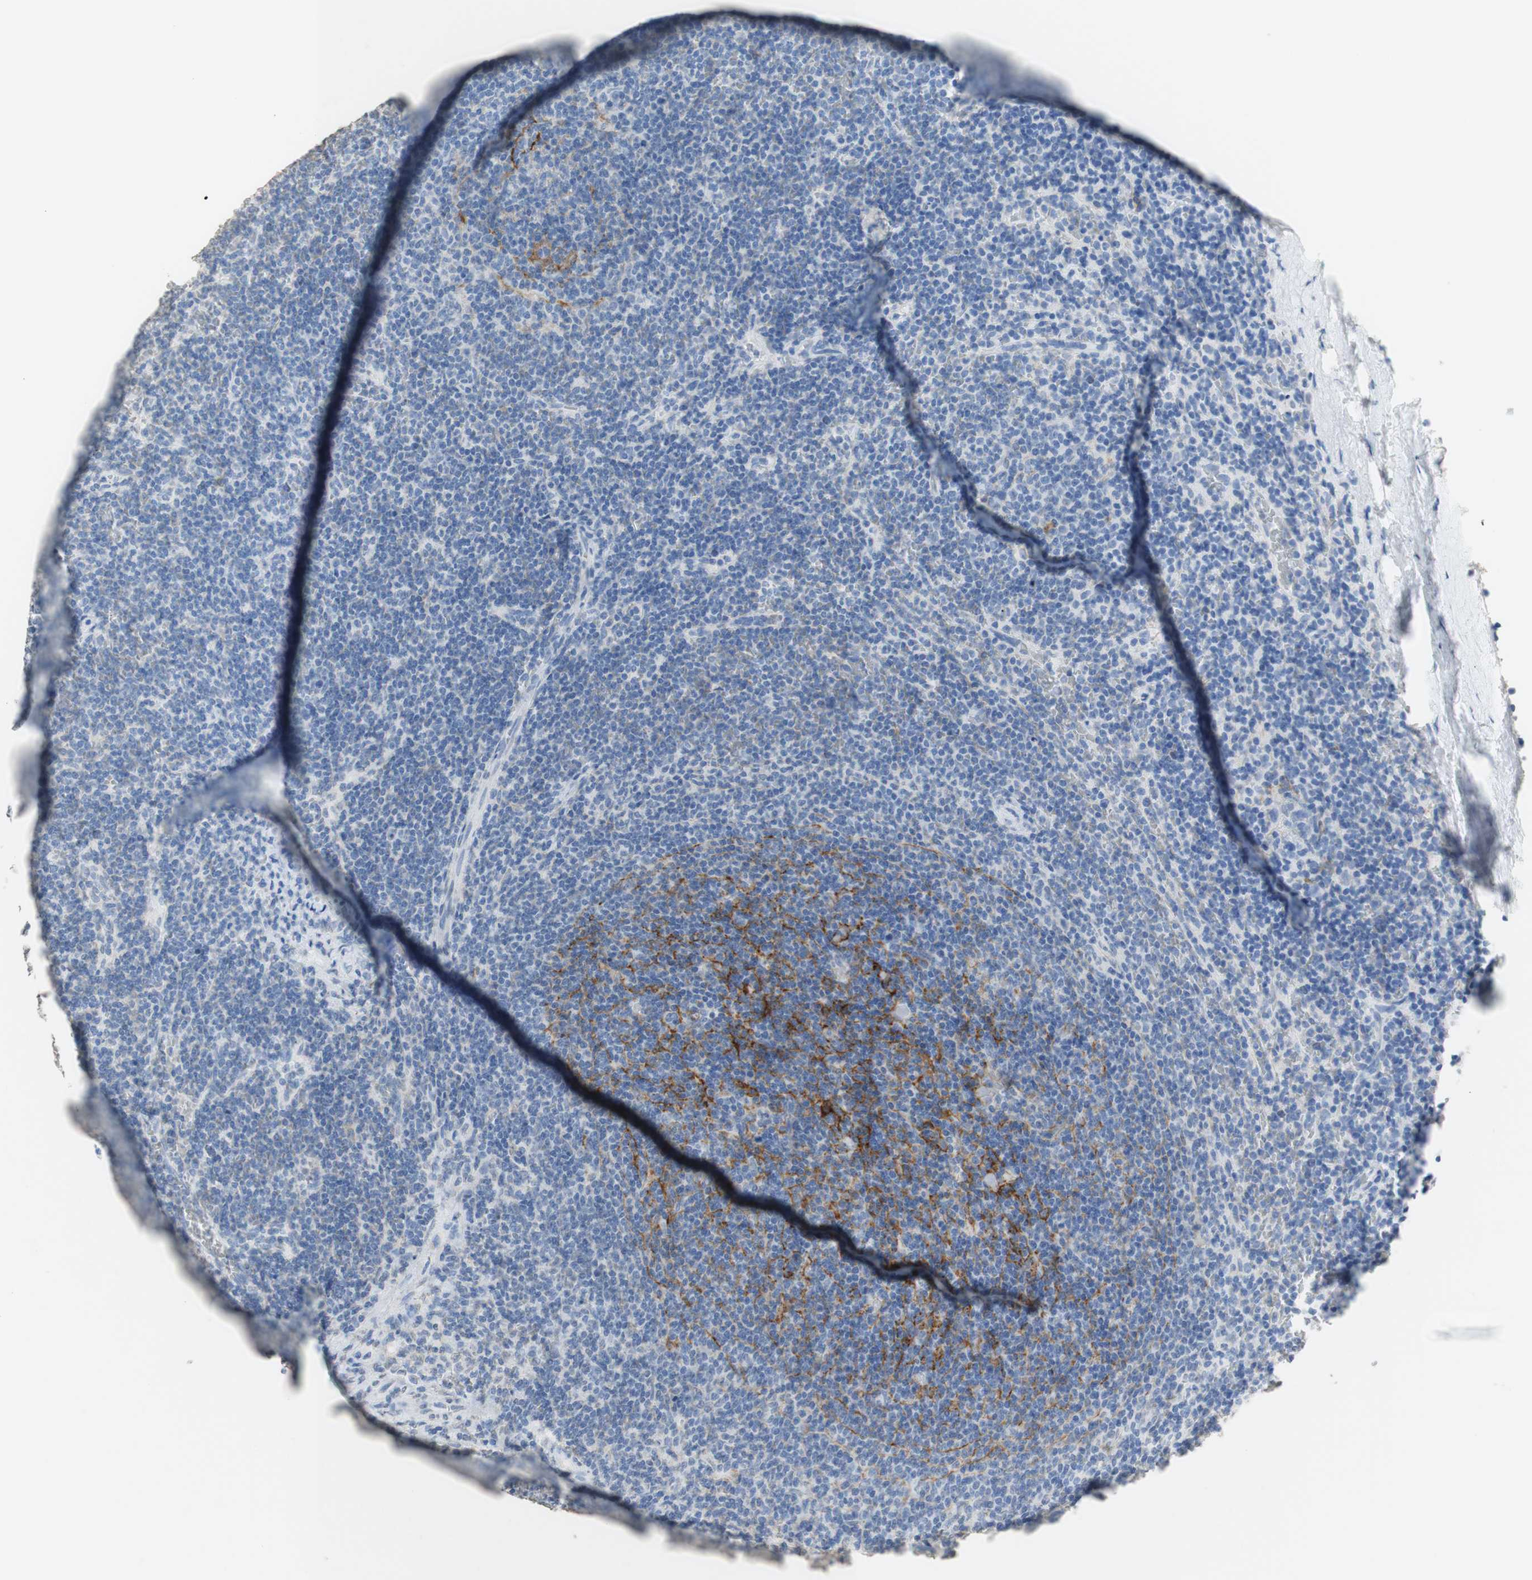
{"staining": {"intensity": "negative", "quantity": "none", "location": "none"}, "tissue": "lymphoma", "cell_type": "Tumor cells", "image_type": "cancer", "snomed": [{"axis": "morphology", "description": "Malignant lymphoma, non-Hodgkin's type, Low grade"}, {"axis": "topography", "description": "Spleen"}], "caption": "DAB (3,3'-diaminobenzidine) immunohistochemical staining of human lymphoma reveals no significant staining in tumor cells. (DAB immunohistochemistry (IHC) with hematoxylin counter stain).", "gene": "L1CAM", "patient": {"sex": "female", "age": 50}}